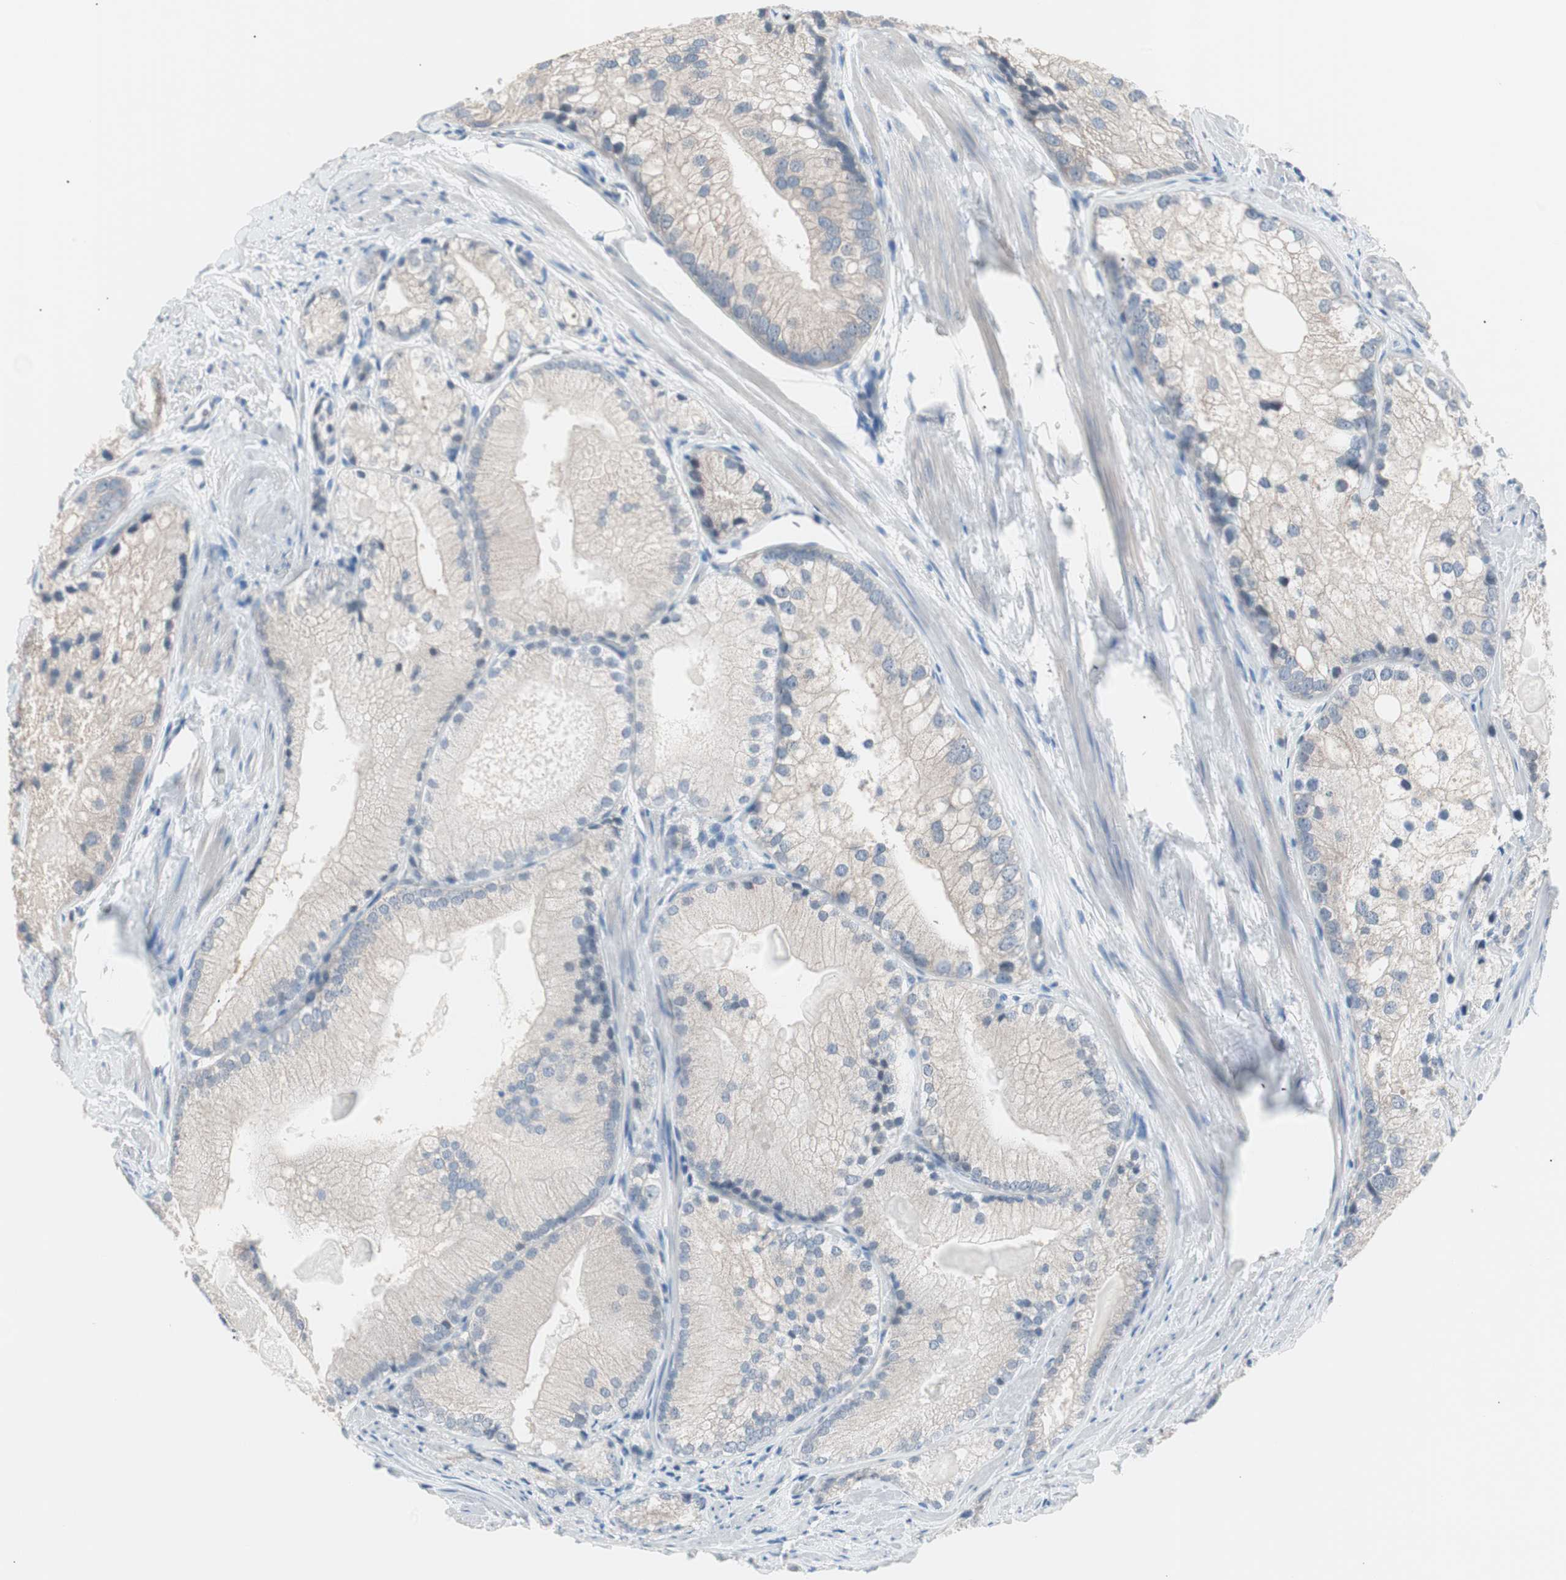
{"staining": {"intensity": "negative", "quantity": "none", "location": "none"}, "tissue": "prostate cancer", "cell_type": "Tumor cells", "image_type": "cancer", "snomed": [{"axis": "morphology", "description": "Adenocarcinoma, Low grade"}, {"axis": "topography", "description": "Prostate"}], "caption": "High power microscopy histopathology image of an immunohistochemistry histopathology image of prostate cancer, revealing no significant staining in tumor cells.", "gene": "VIL1", "patient": {"sex": "male", "age": 69}}